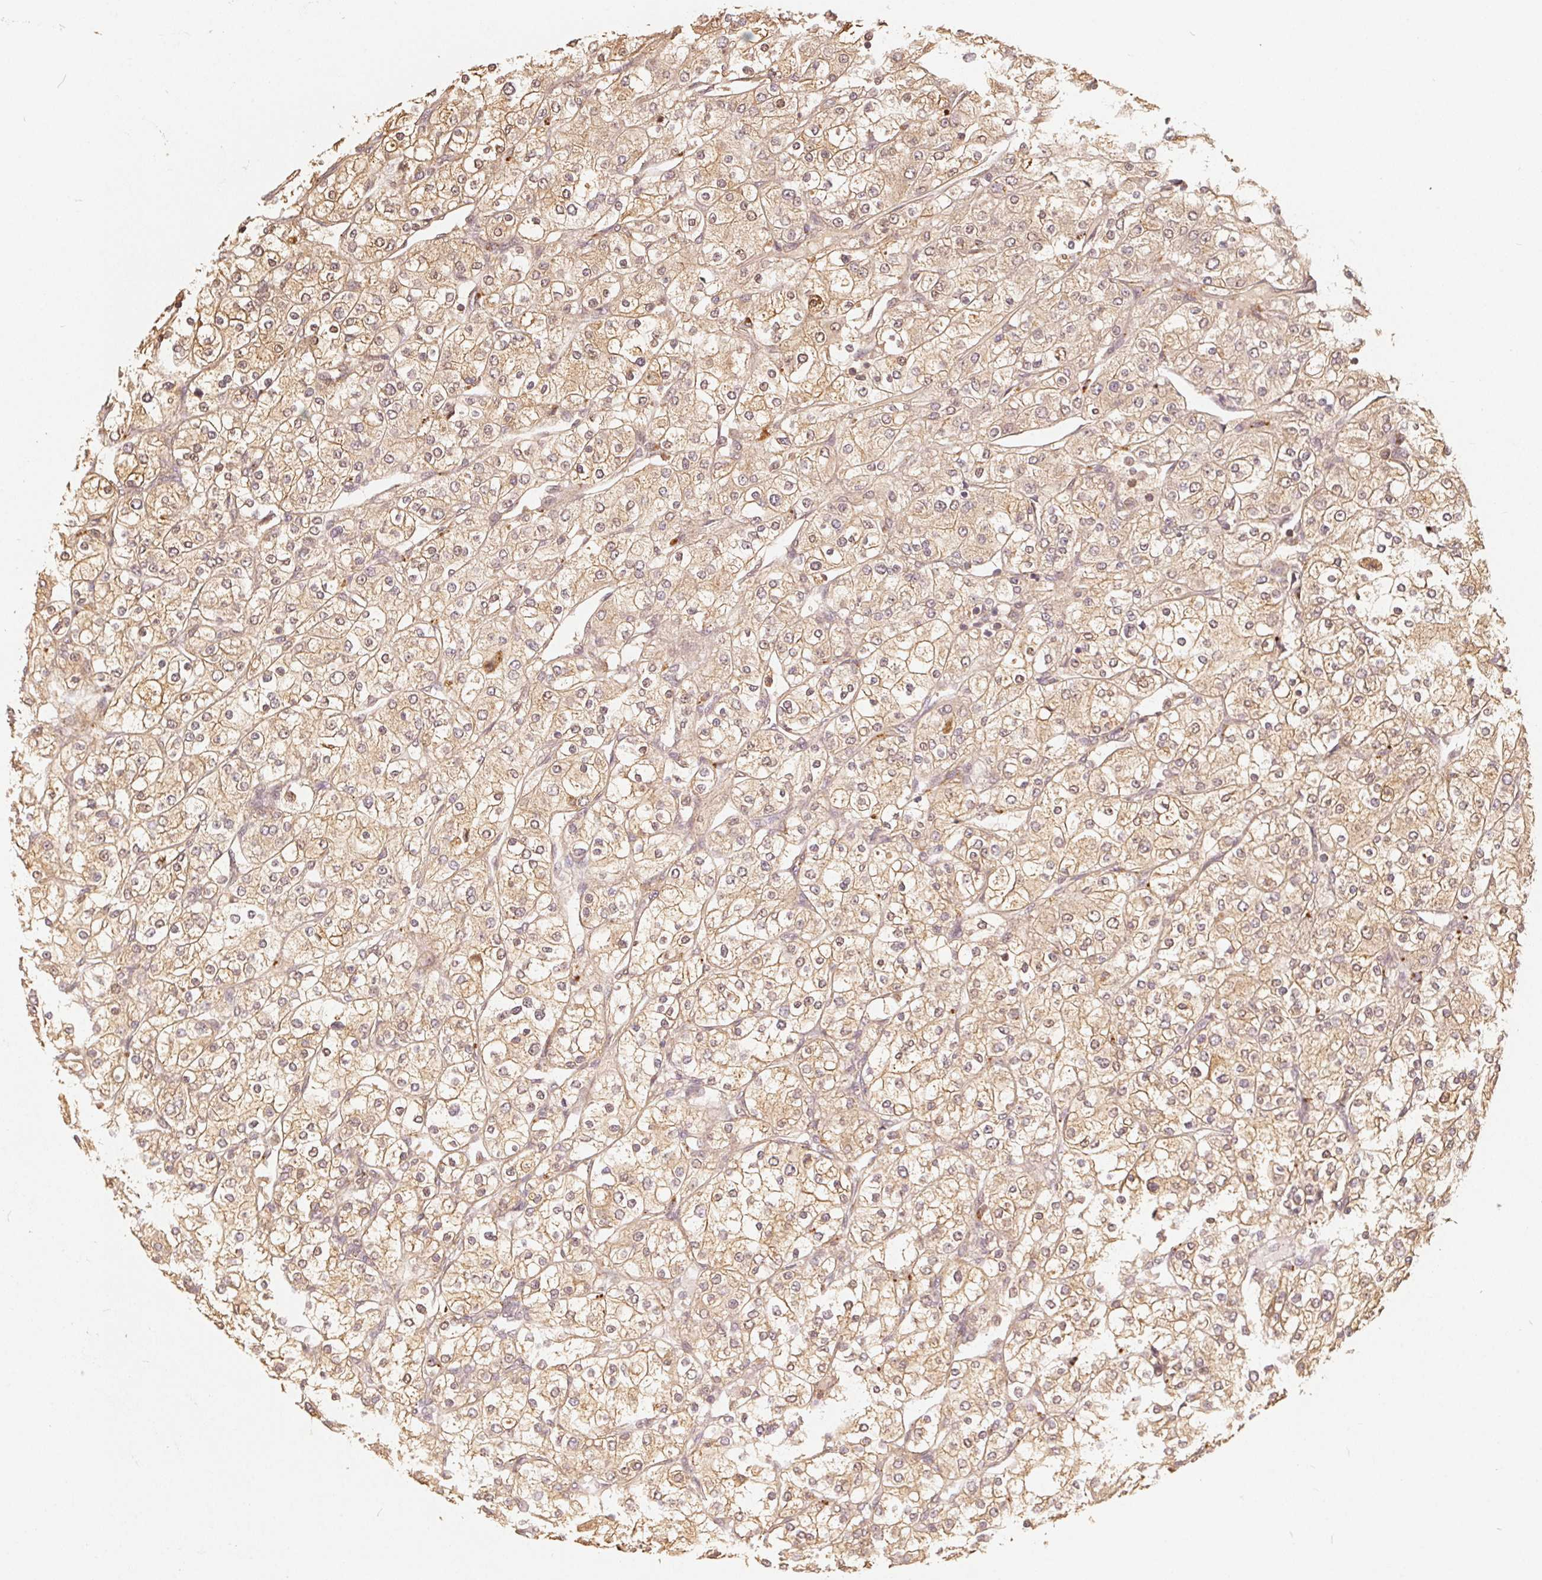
{"staining": {"intensity": "weak", "quantity": ">75%", "location": "cytoplasmic/membranous,nuclear"}, "tissue": "renal cancer", "cell_type": "Tumor cells", "image_type": "cancer", "snomed": [{"axis": "morphology", "description": "Adenocarcinoma, NOS"}, {"axis": "topography", "description": "Kidney"}], "caption": "This histopathology image reveals renal cancer stained with IHC to label a protein in brown. The cytoplasmic/membranous and nuclear of tumor cells show weak positivity for the protein. Nuclei are counter-stained blue.", "gene": "GUSB", "patient": {"sex": "male", "age": 80}}